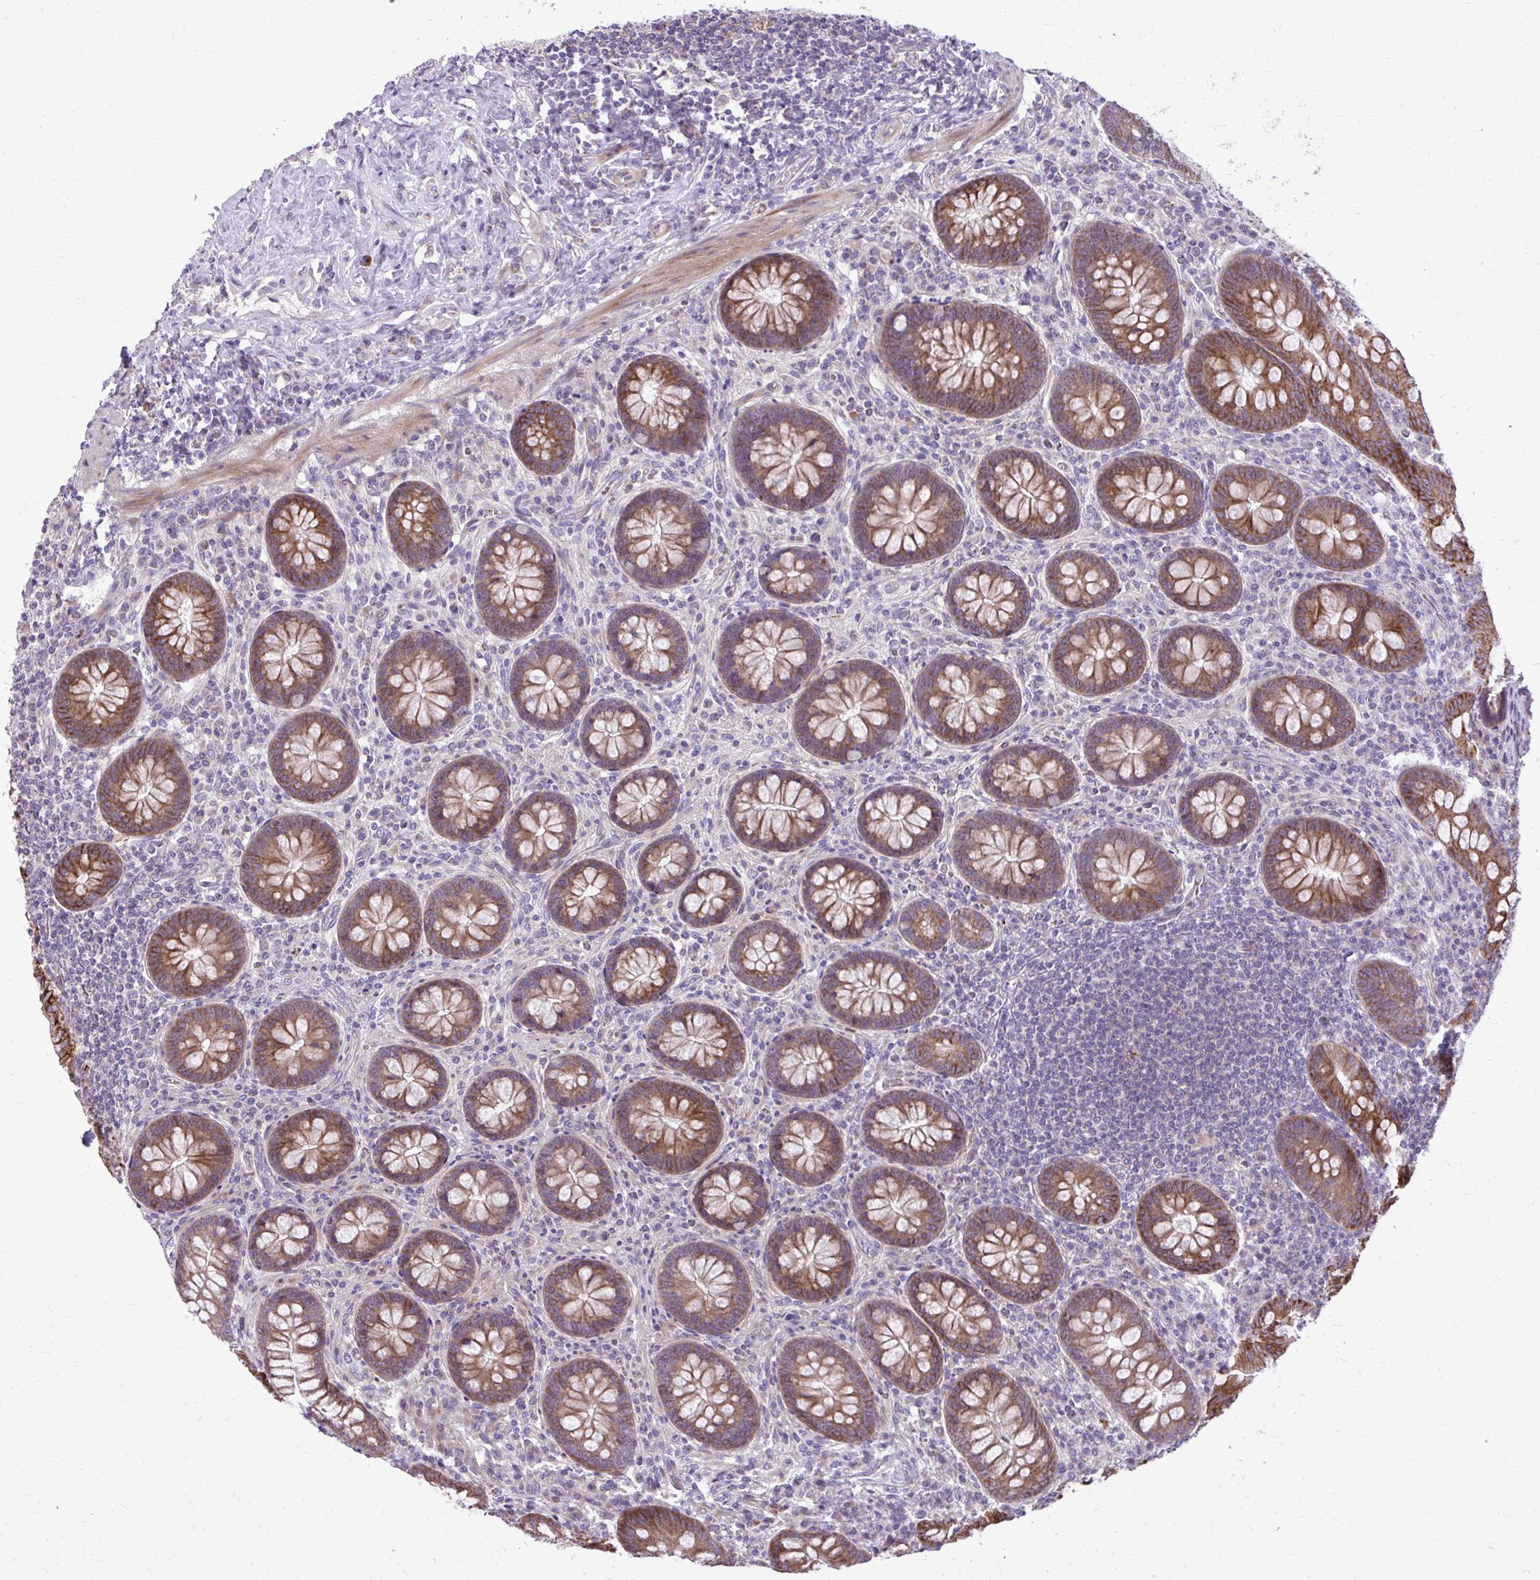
{"staining": {"intensity": "strong", "quantity": ">75%", "location": "cytoplasmic/membranous"}, "tissue": "appendix", "cell_type": "Glandular cells", "image_type": "normal", "snomed": [{"axis": "morphology", "description": "Normal tissue, NOS"}, {"axis": "topography", "description": "Appendix"}], "caption": "Protein positivity by immunohistochemistry (IHC) demonstrates strong cytoplasmic/membranous expression in about >75% of glandular cells in unremarkable appendix. The staining was performed using DAB (3,3'-diaminobenzidine) to visualize the protein expression in brown, while the nuclei were stained in blue with hematoxylin (Magnification: 20x).", "gene": "ABCC3", "patient": {"sex": "male", "age": 71}}